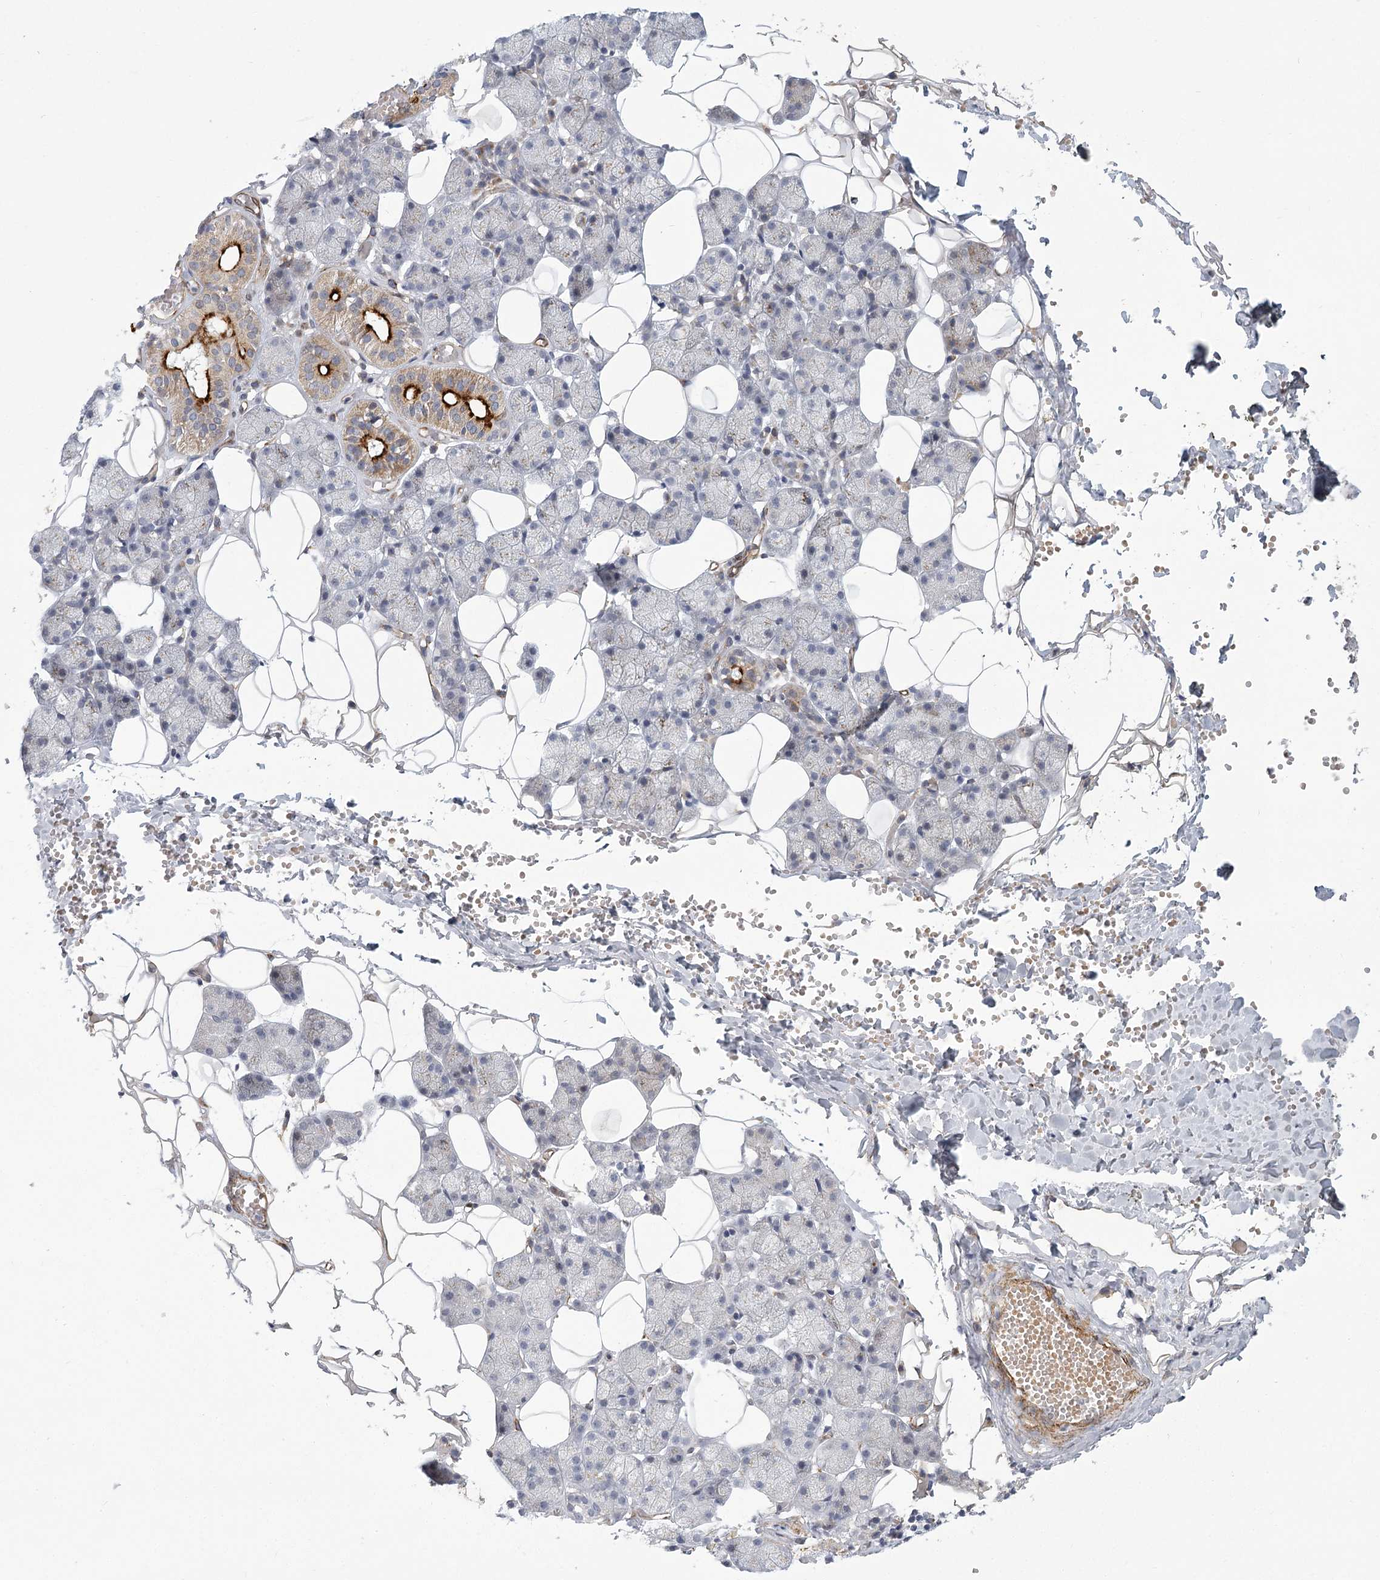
{"staining": {"intensity": "strong", "quantity": "<25%", "location": "cytoplasmic/membranous"}, "tissue": "salivary gland", "cell_type": "Glandular cells", "image_type": "normal", "snomed": [{"axis": "morphology", "description": "Normal tissue, NOS"}, {"axis": "topography", "description": "Salivary gland"}], "caption": "The image reveals staining of unremarkable salivary gland, revealing strong cytoplasmic/membranous protein staining (brown color) within glandular cells. Using DAB (3,3'-diaminobenzidine) (brown) and hematoxylin (blue) stains, captured at high magnification using brightfield microscopy.", "gene": "MEPE", "patient": {"sex": "female", "age": 33}}